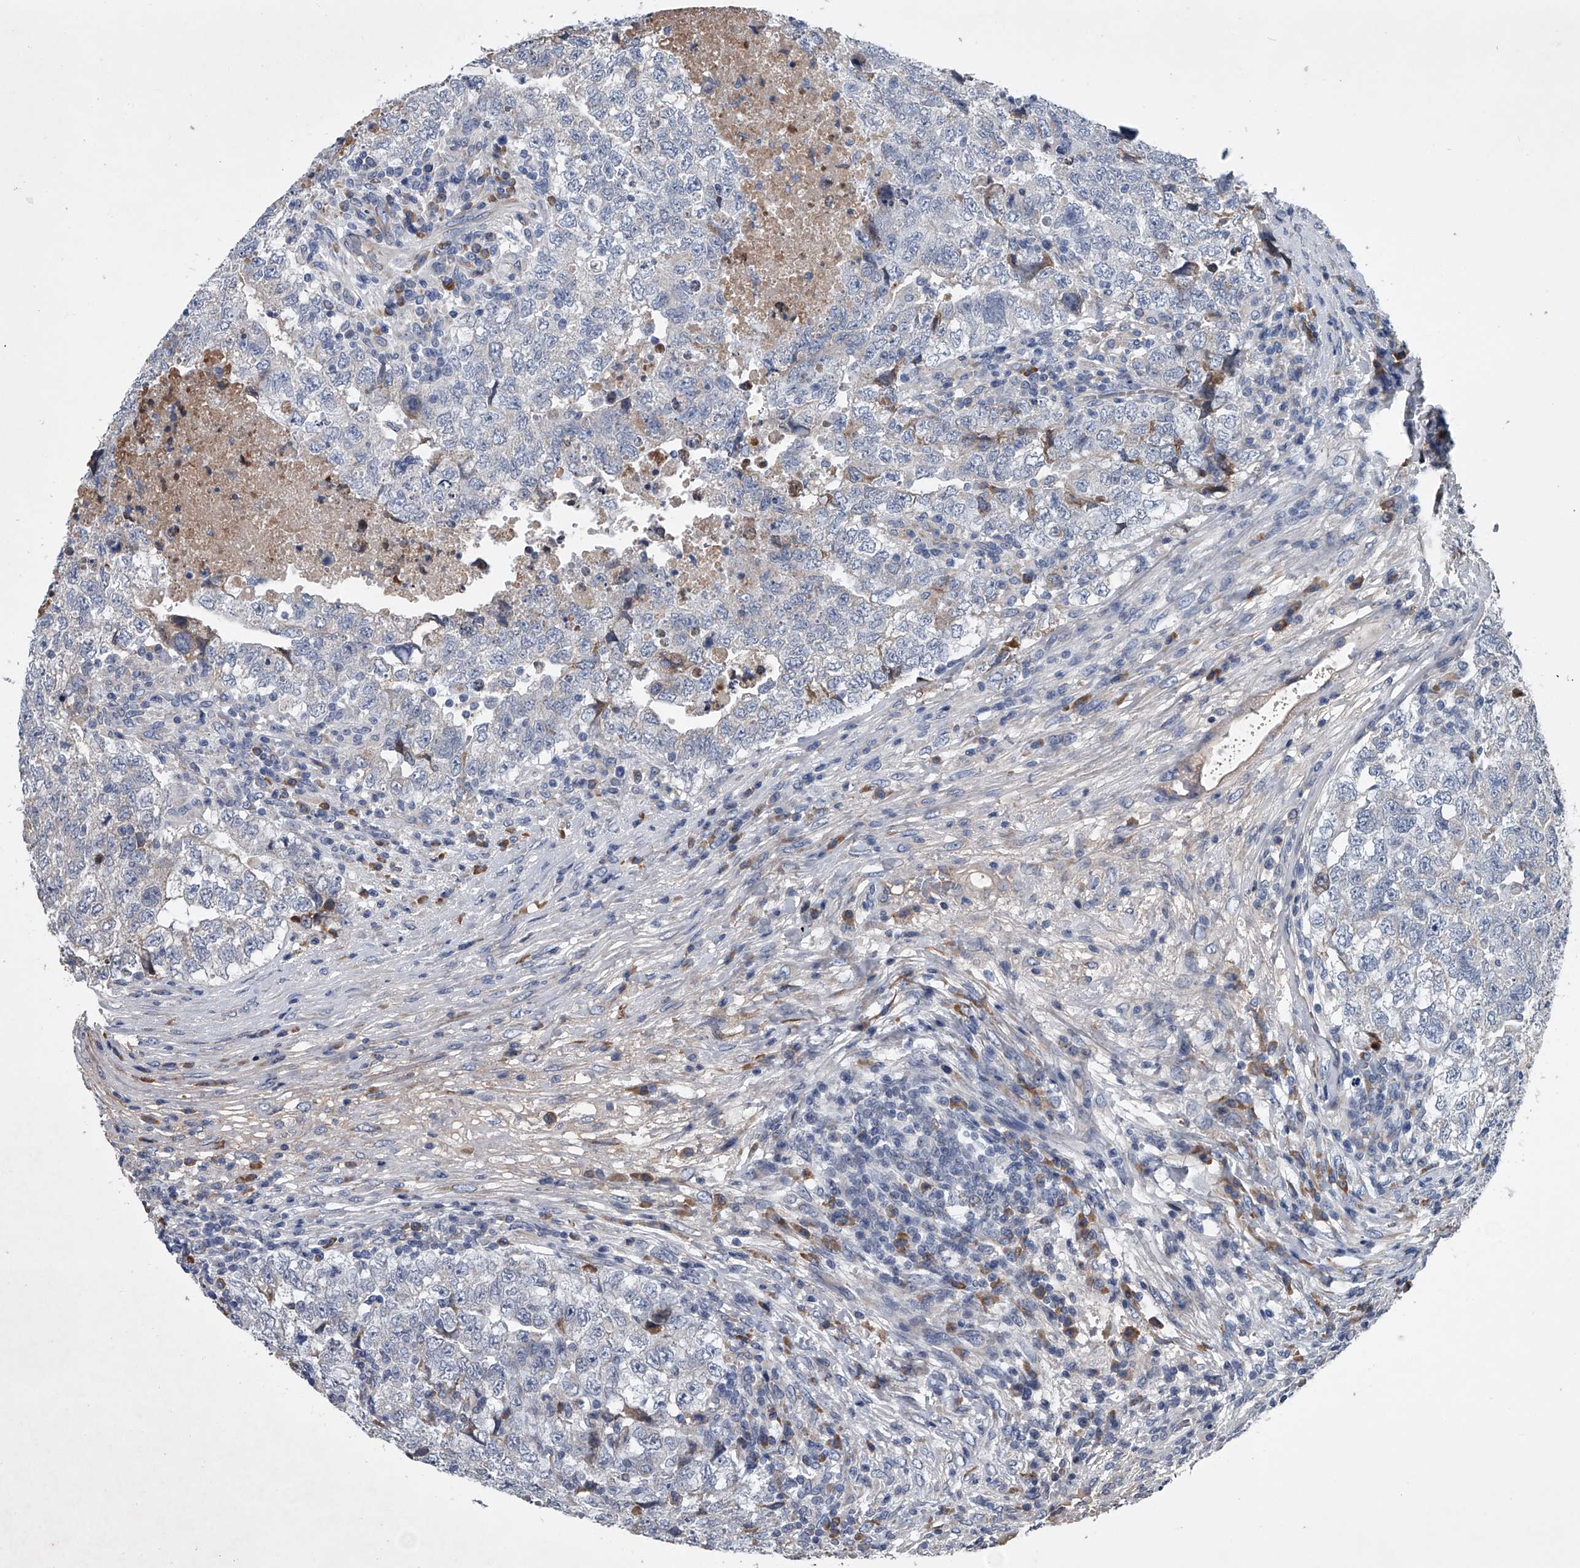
{"staining": {"intensity": "negative", "quantity": "none", "location": "none"}, "tissue": "testis cancer", "cell_type": "Tumor cells", "image_type": "cancer", "snomed": [{"axis": "morphology", "description": "Carcinoma, Embryonal, NOS"}, {"axis": "topography", "description": "Testis"}], "caption": "Micrograph shows no significant protein staining in tumor cells of testis cancer (embryonal carcinoma).", "gene": "ABCG1", "patient": {"sex": "male", "age": 37}}